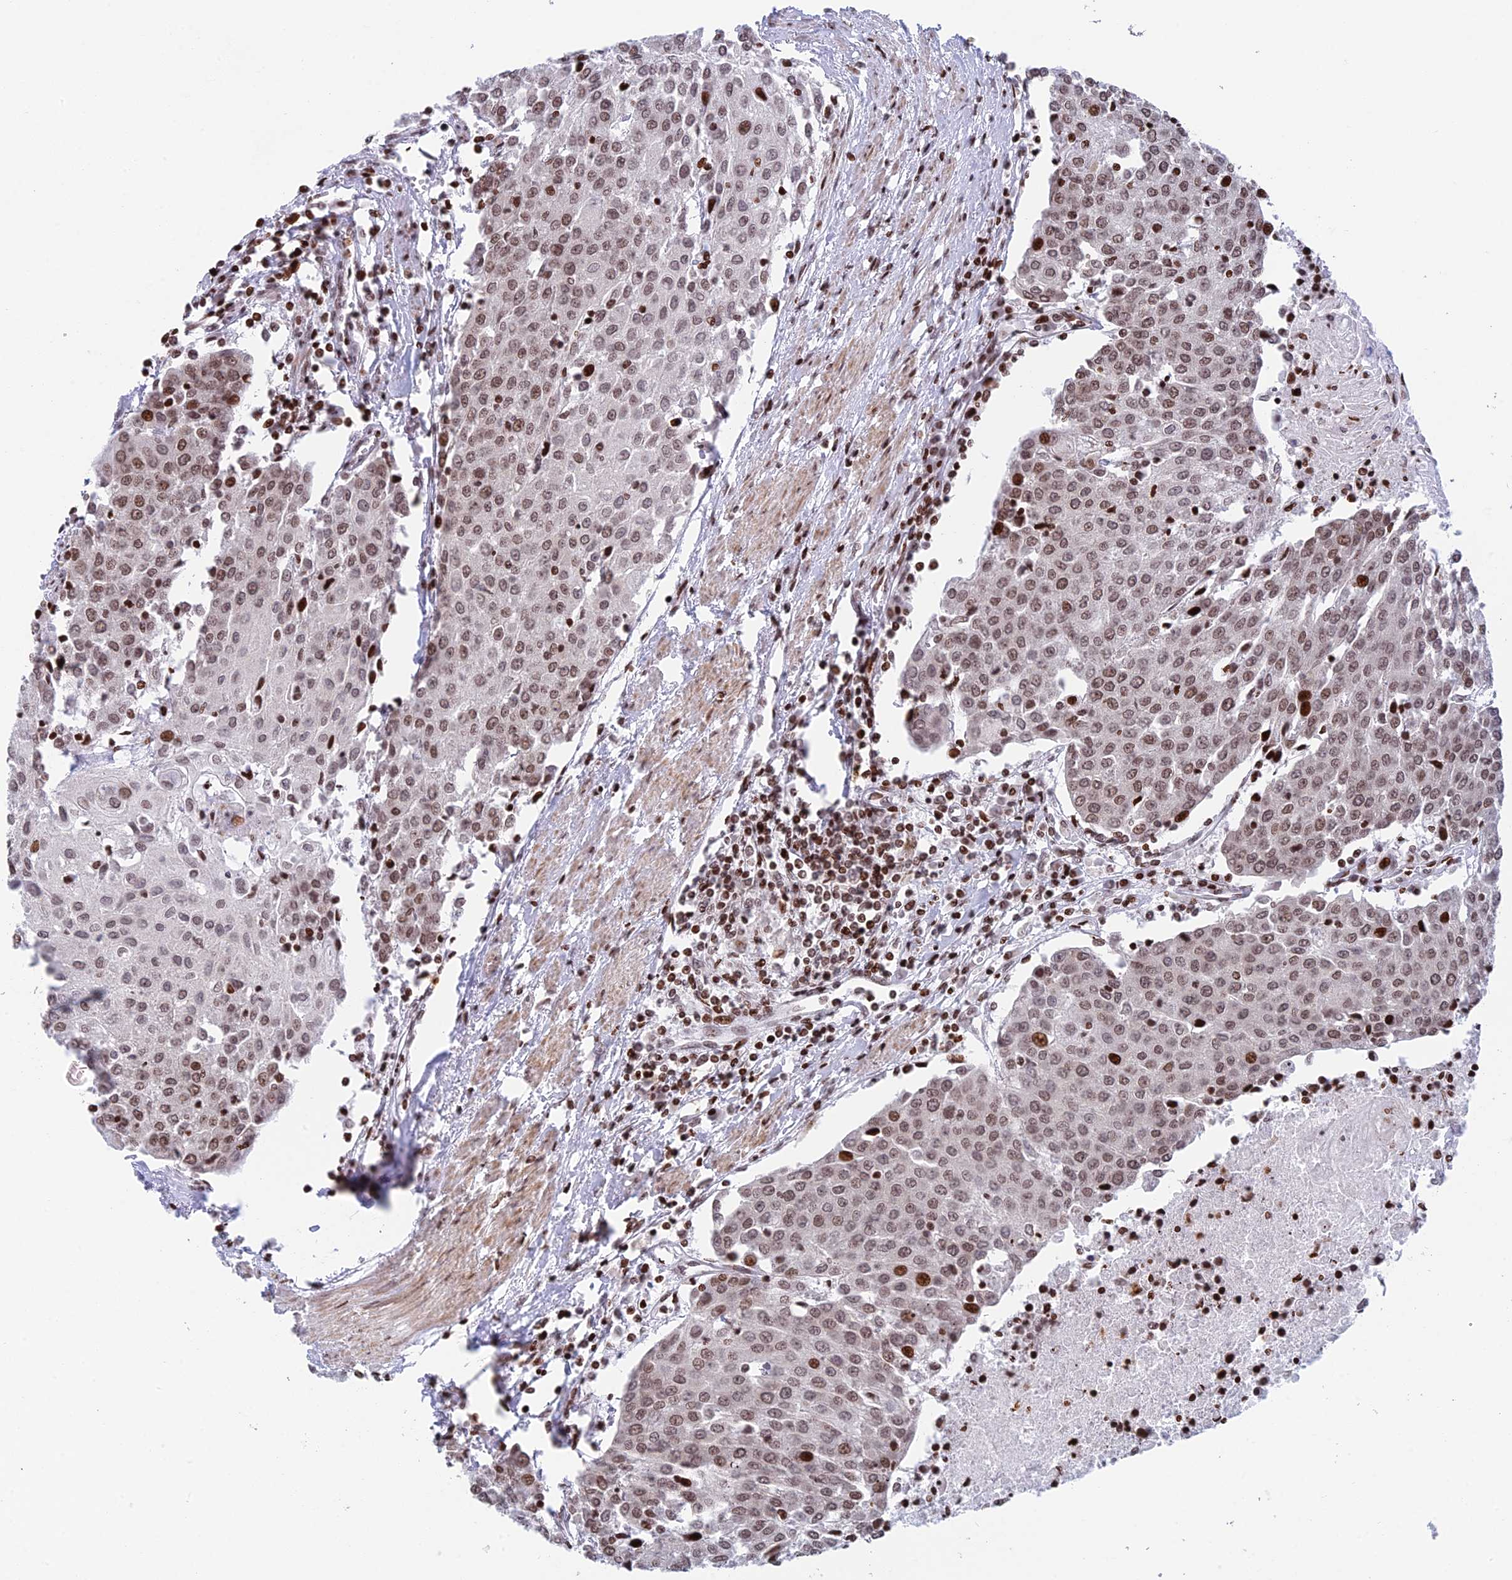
{"staining": {"intensity": "moderate", "quantity": ">75%", "location": "nuclear"}, "tissue": "urothelial cancer", "cell_type": "Tumor cells", "image_type": "cancer", "snomed": [{"axis": "morphology", "description": "Urothelial carcinoma, High grade"}, {"axis": "topography", "description": "Urinary bladder"}], "caption": "Immunohistochemistry image of neoplastic tissue: urothelial cancer stained using IHC reveals medium levels of moderate protein expression localized specifically in the nuclear of tumor cells, appearing as a nuclear brown color.", "gene": "RPAP1", "patient": {"sex": "female", "age": 85}}